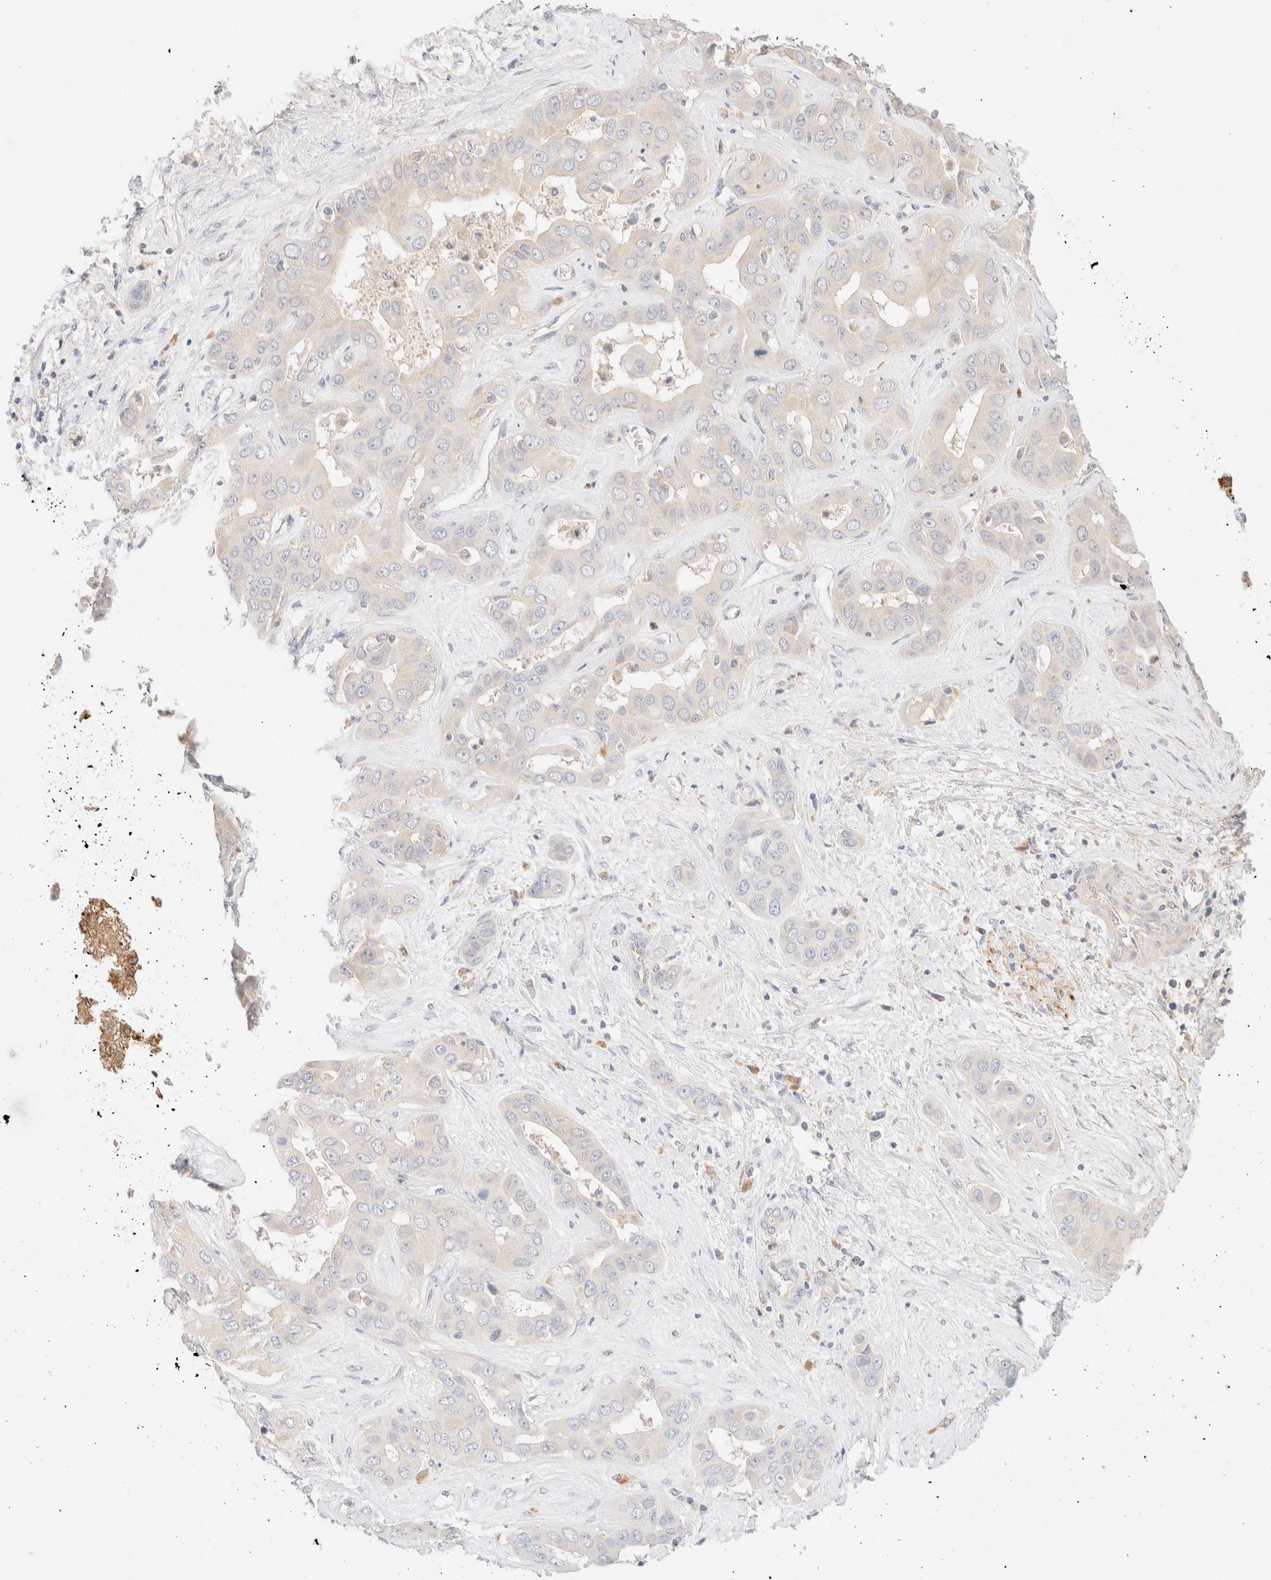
{"staining": {"intensity": "negative", "quantity": "none", "location": "none"}, "tissue": "liver cancer", "cell_type": "Tumor cells", "image_type": "cancer", "snomed": [{"axis": "morphology", "description": "Cholangiocarcinoma"}, {"axis": "topography", "description": "Liver"}], "caption": "High power microscopy image of an IHC image of liver cancer (cholangiocarcinoma), revealing no significant staining in tumor cells.", "gene": "SARM1", "patient": {"sex": "female", "age": 52}}